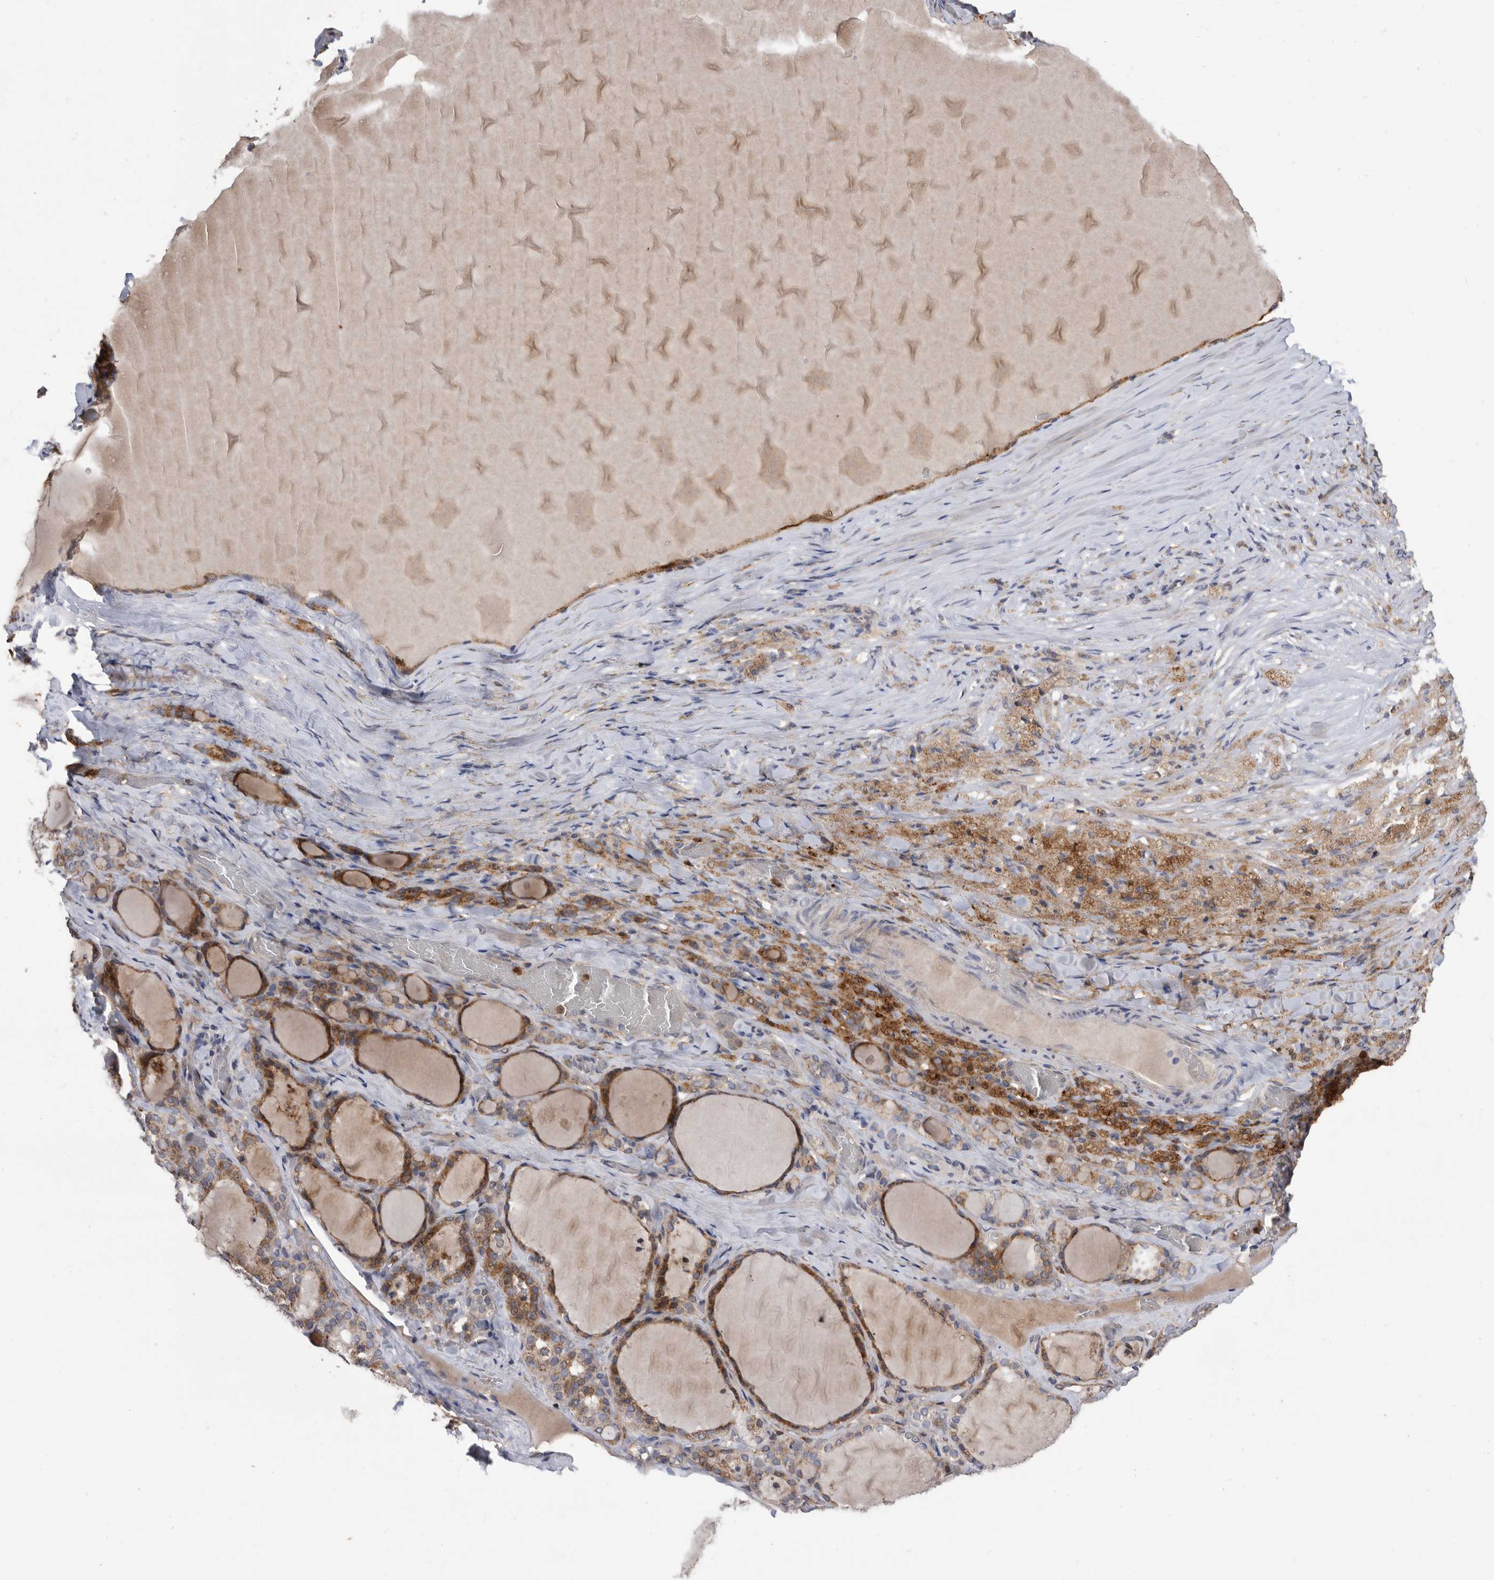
{"staining": {"intensity": "strong", "quantity": ">75%", "location": "cytoplasmic/membranous"}, "tissue": "thyroid gland", "cell_type": "Glandular cells", "image_type": "normal", "snomed": [{"axis": "morphology", "description": "Normal tissue, NOS"}, {"axis": "topography", "description": "Thyroid gland"}], "caption": "Protein expression analysis of normal human thyroid gland reveals strong cytoplasmic/membranous expression in approximately >75% of glandular cells. The staining was performed using DAB (3,3'-diaminobenzidine) to visualize the protein expression in brown, while the nuclei were stained in blue with hematoxylin (Magnification: 20x).", "gene": "CRISPLD2", "patient": {"sex": "female", "age": 22}}